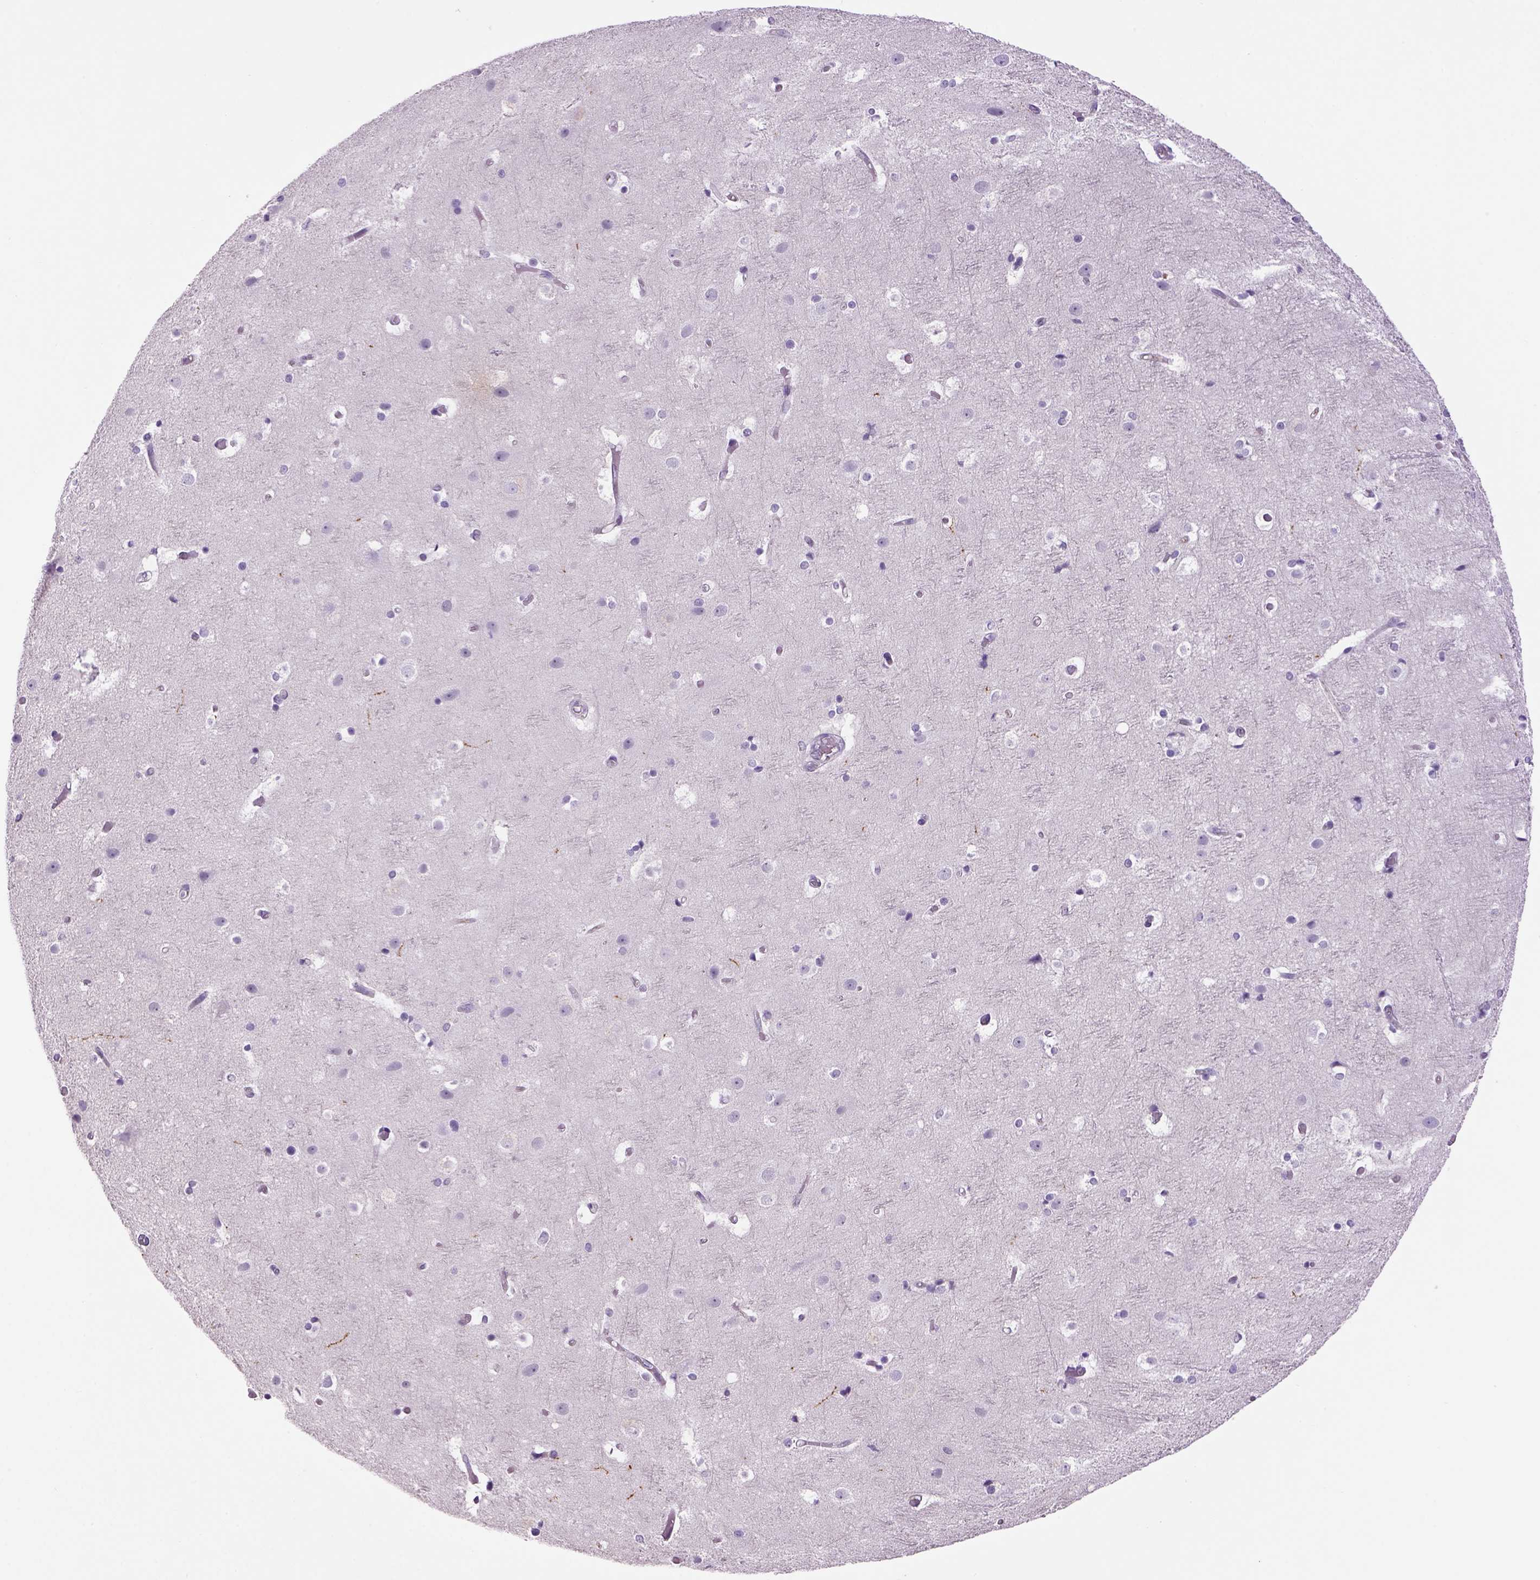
{"staining": {"intensity": "negative", "quantity": "none", "location": "none"}, "tissue": "cerebral cortex", "cell_type": "Endothelial cells", "image_type": "normal", "snomed": [{"axis": "morphology", "description": "Normal tissue, NOS"}, {"axis": "topography", "description": "Cerebral cortex"}], "caption": "This is an IHC micrograph of unremarkable cerebral cortex. There is no staining in endothelial cells.", "gene": "DBH", "patient": {"sex": "female", "age": 52}}